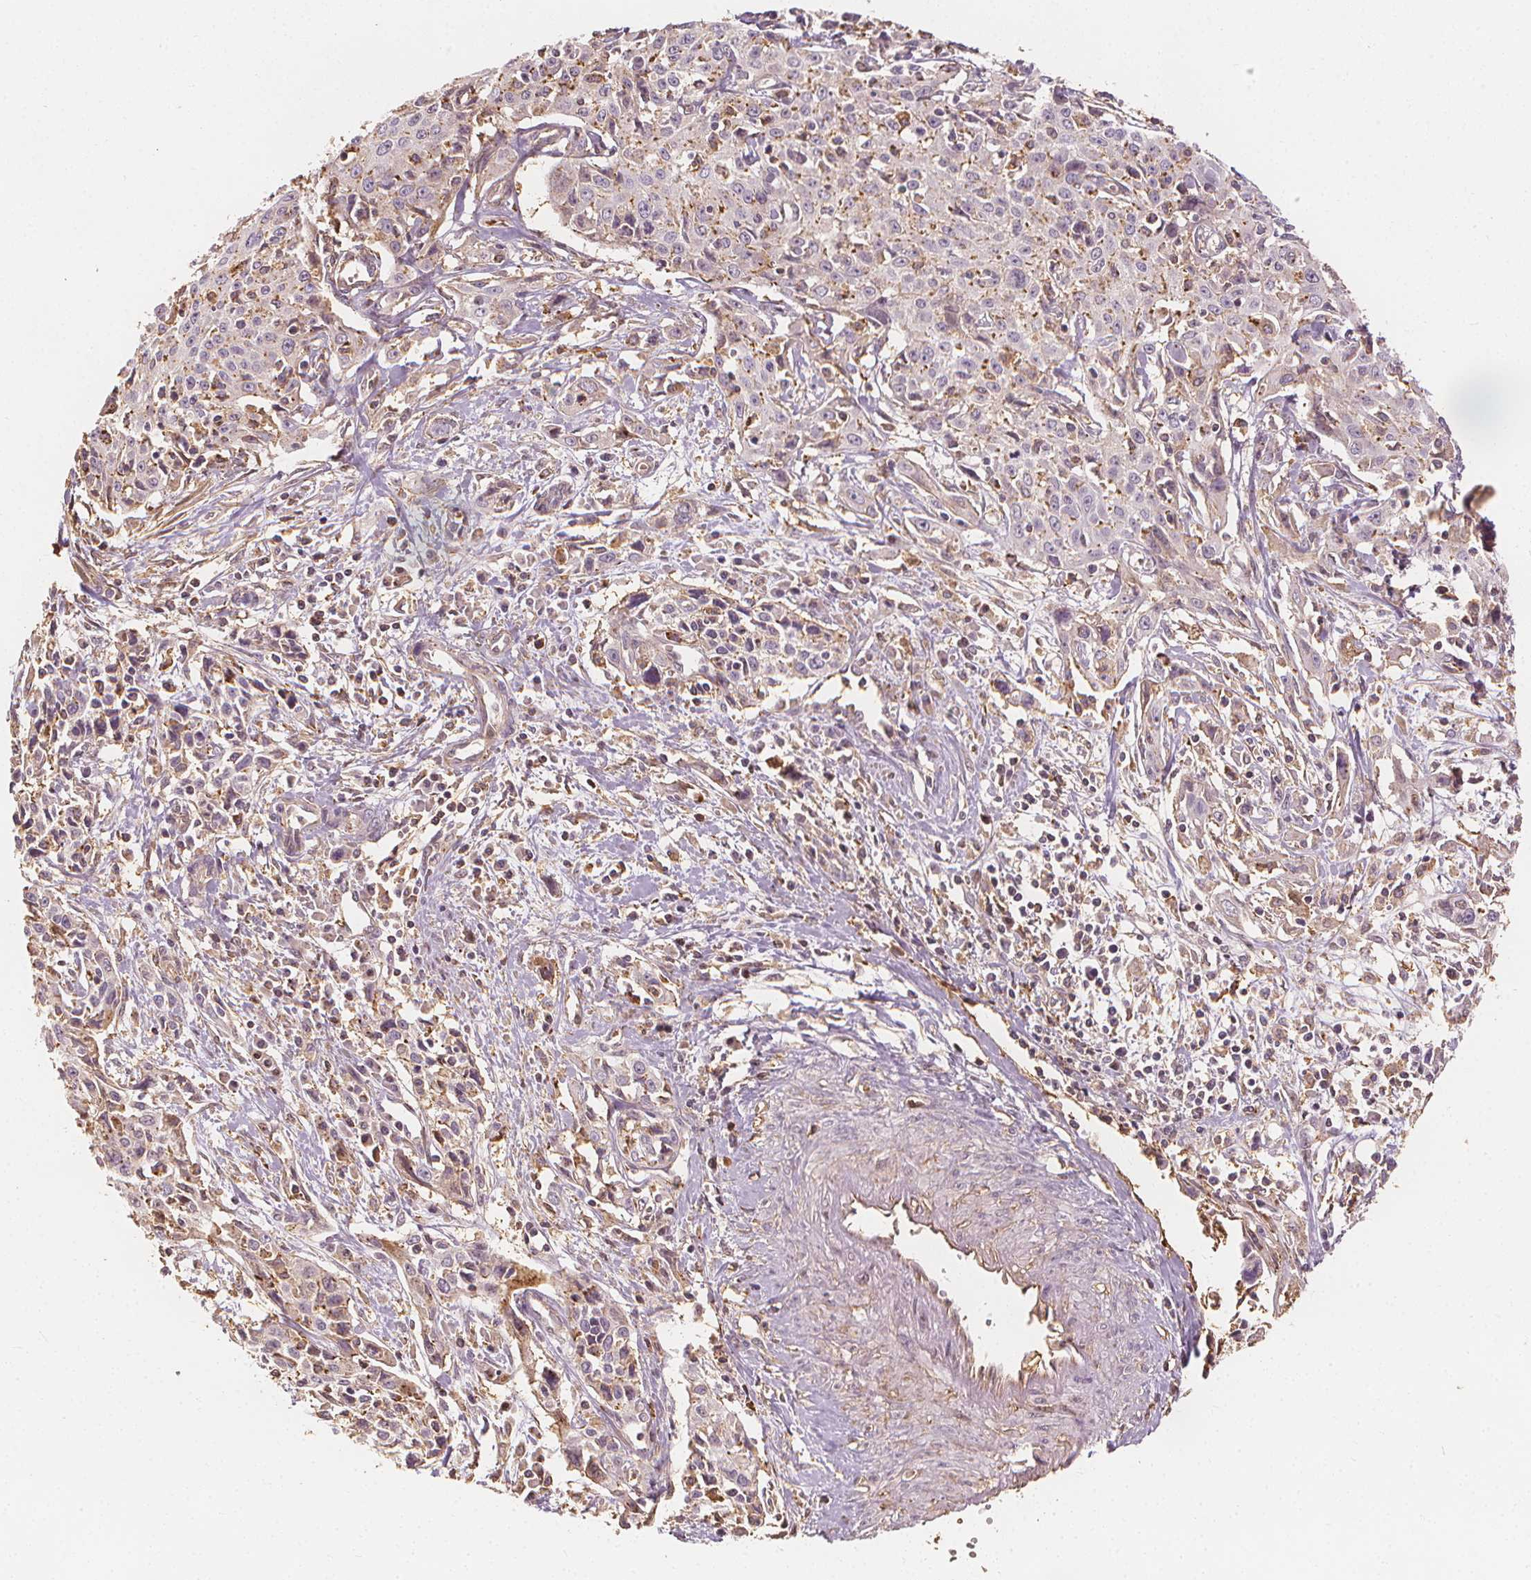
{"staining": {"intensity": "negative", "quantity": "none", "location": "none"}, "tissue": "cervical cancer", "cell_type": "Tumor cells", "image_type": "cancer", "snomed": [{"axis": "morphology", "description": "Squamous cell carcinoma, NOS"}, {"axis": "topography", "description": "Cervix"}], "caption": "Immunohistochemistry (IHC) micrograph of human cervical cancer (squamous cell carcinoma) stained for a protein (brown), which reveals no staining in tumor cells.", "gene": "ARHGAP26", "patient": {"sex": "female", "age": 38}}